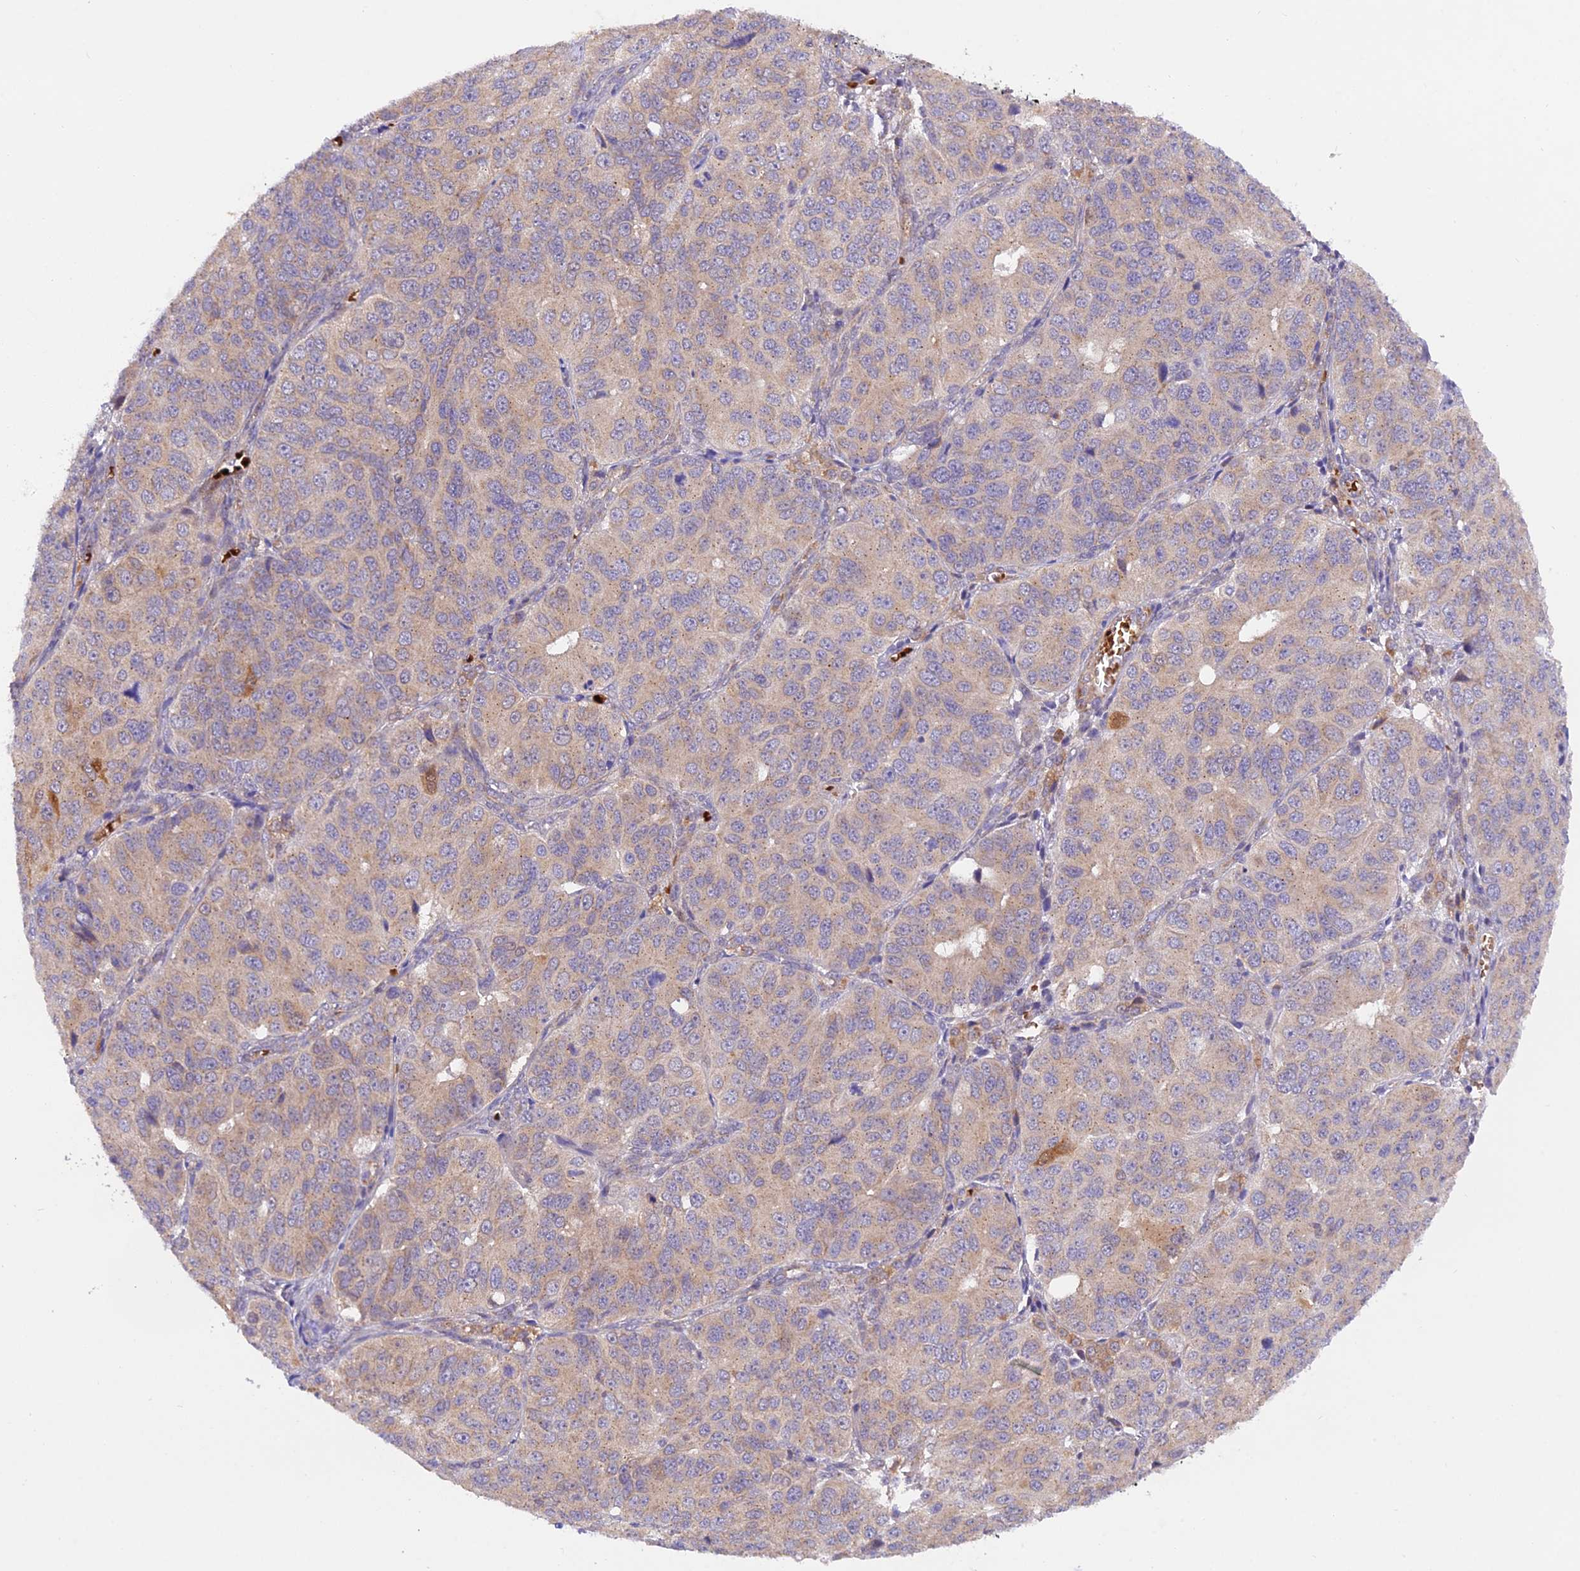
{"staining": {"intensity": "moderate", "quantity": "<25%", "location": "cytoplasmic/membranous"}, "tissue": "ovarian cancer", "cell_type": "Tumor cells", "image_type": "cancer", "snomed": [{"axis": "morphology", "description": "Carcinoma, endometroid"}, {"axis": "topography", "description": "Ovary"}], "caption": "Immunohistochemistry (IHC) staining of ovarian cancer (endometroid carcinoma), which displays low levels of moderate cytoplasmic/membranous positivity in about <25% of tumor cells indicating moderate cytoplasmic/membranous protein staining. The staining was performed using DAB (3,3'-diaminobenzidine) (brown) for protein detection and nuclei were counterstained in hematoxylin (blue).", "gene": "WDFY4", "patient": {"sex": "female", "age": 51}}